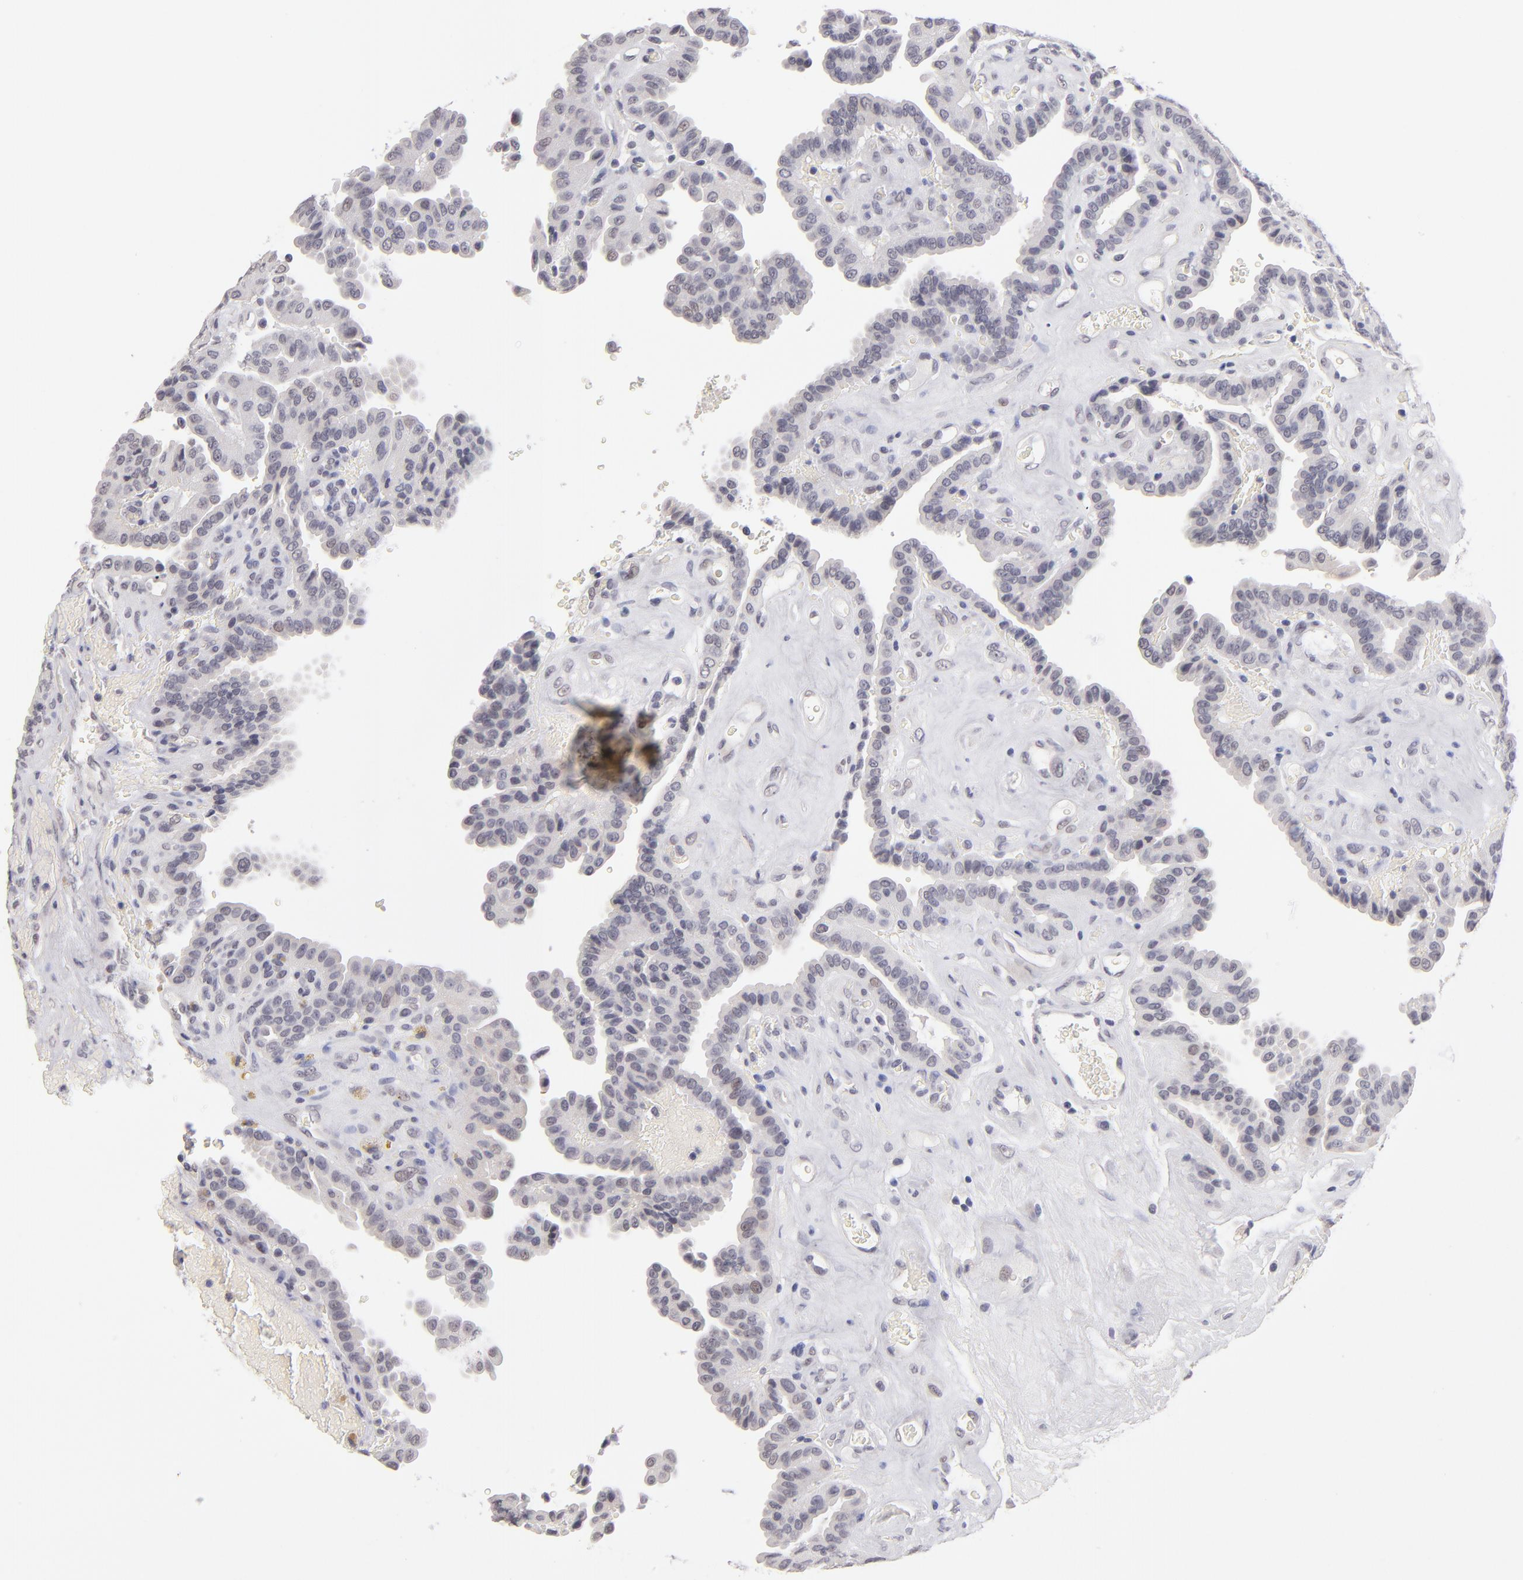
{"staining": {"intensity": "weak", "quantity": "<25%", "location": "nuclear"}, "tissue": "thyroid cancer", "cell_type": "Tumor cells", "image_type": "cancer", "snomed": [{"axis": "morphology", "description": "Papillary adenocarcinoma, NOS"}, {"axis": "topography", "description": "Thyroid gland"}], "caption": "IHC micrograph of human papillary adenocarcinoma (thyroid) stained for a protein (brown), which demonstrates no expression in tumor cells.", "gene": "TEX11", "patient": {"sex": "male", "age": 87}}